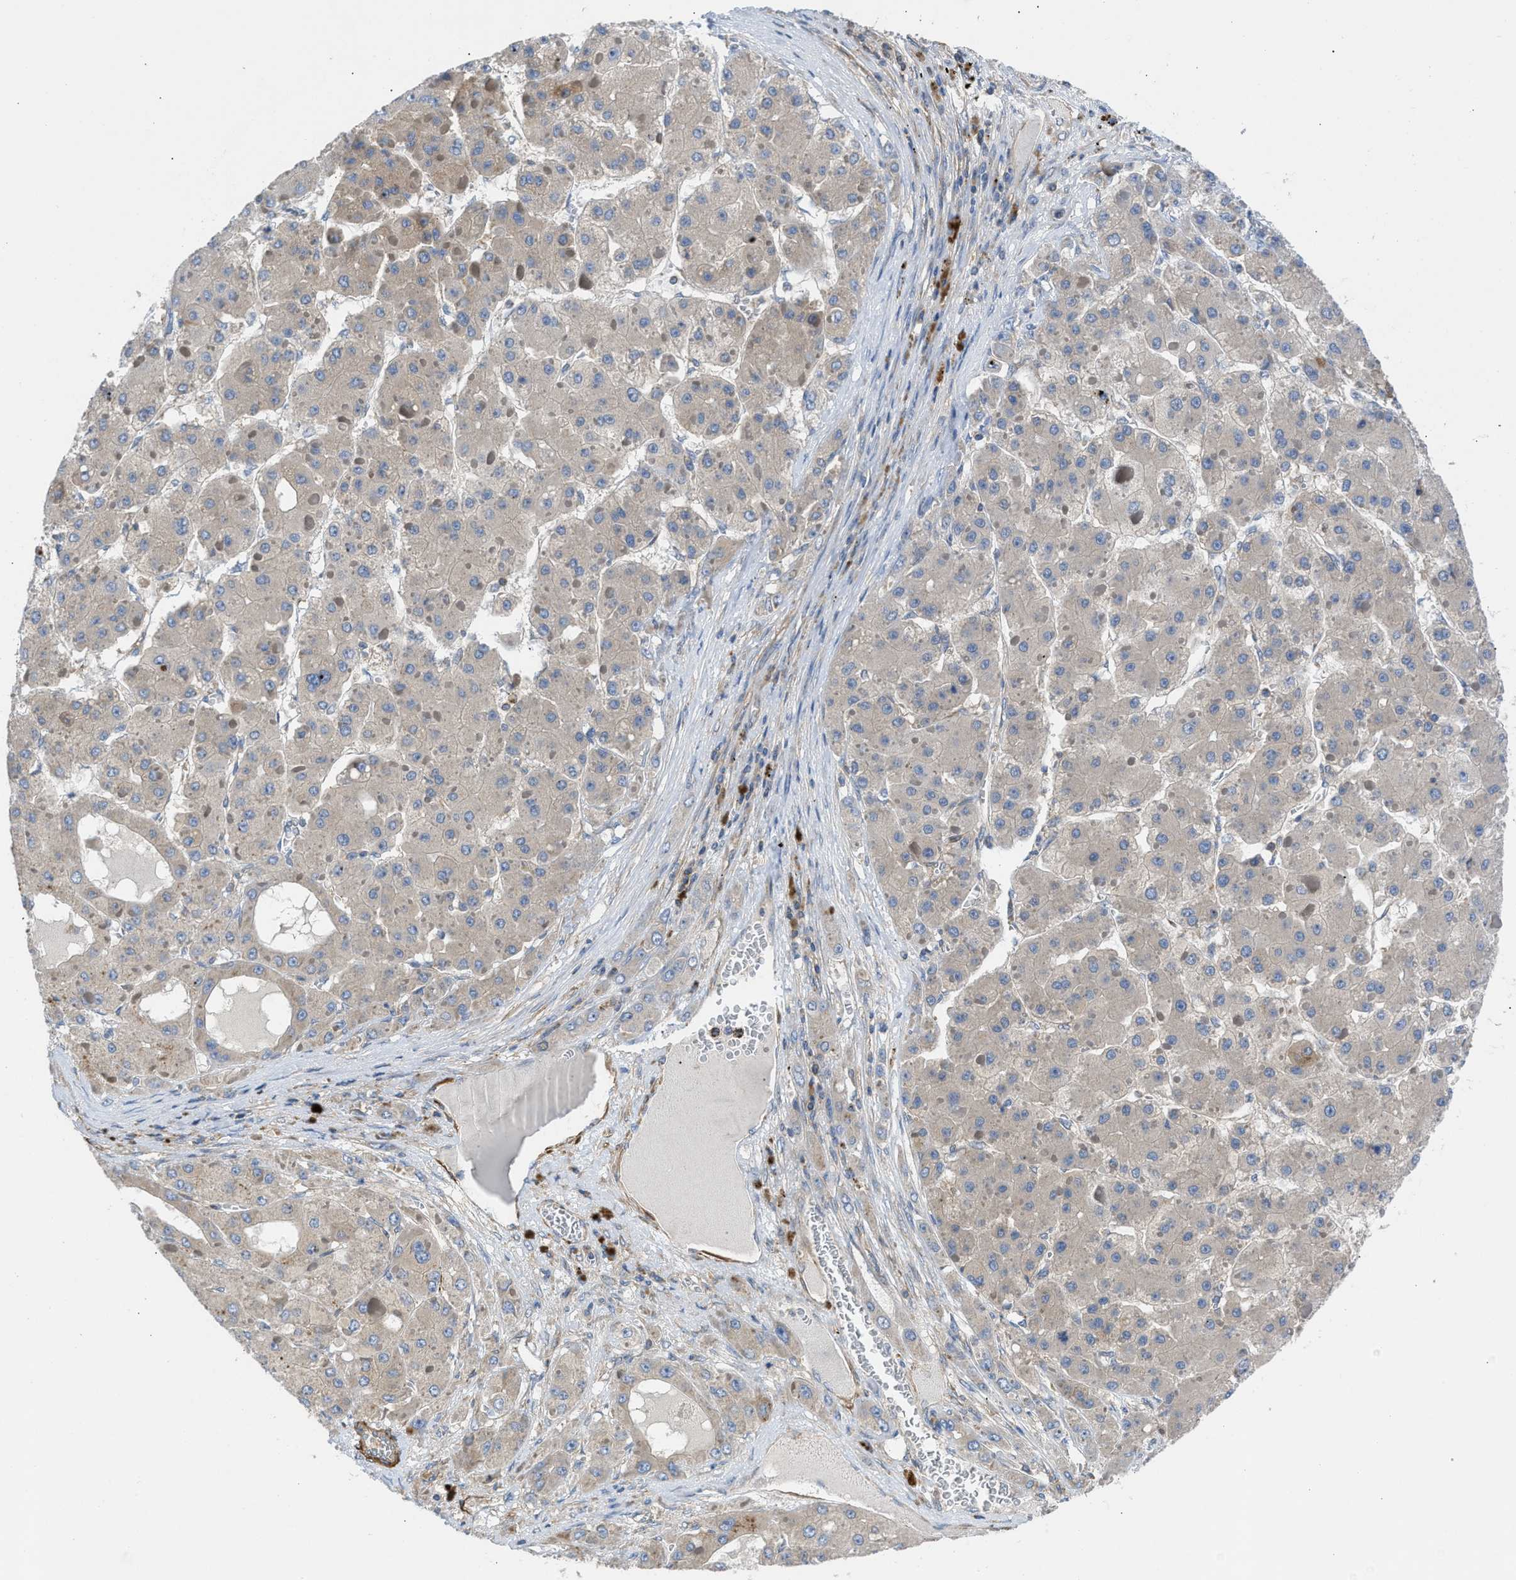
{"staining": {"intensity": "negative", "quantity": "none", "location": "none"}, "tissue": "liver cancer", "cell_type": "Tumor cells", "image_type": "cancer", "snomed": [{"axis": "morphology", "description": "Carcinoma, Hepatocellular, NOS"}, {"axis": "topography", "description": "Liver"}], "caption": "Tumor cells show no significant protein positivity in hepatocellular carcinoma (liver).", "gene": "CHKB", "patient": {"sex": "female", "age": 73}}